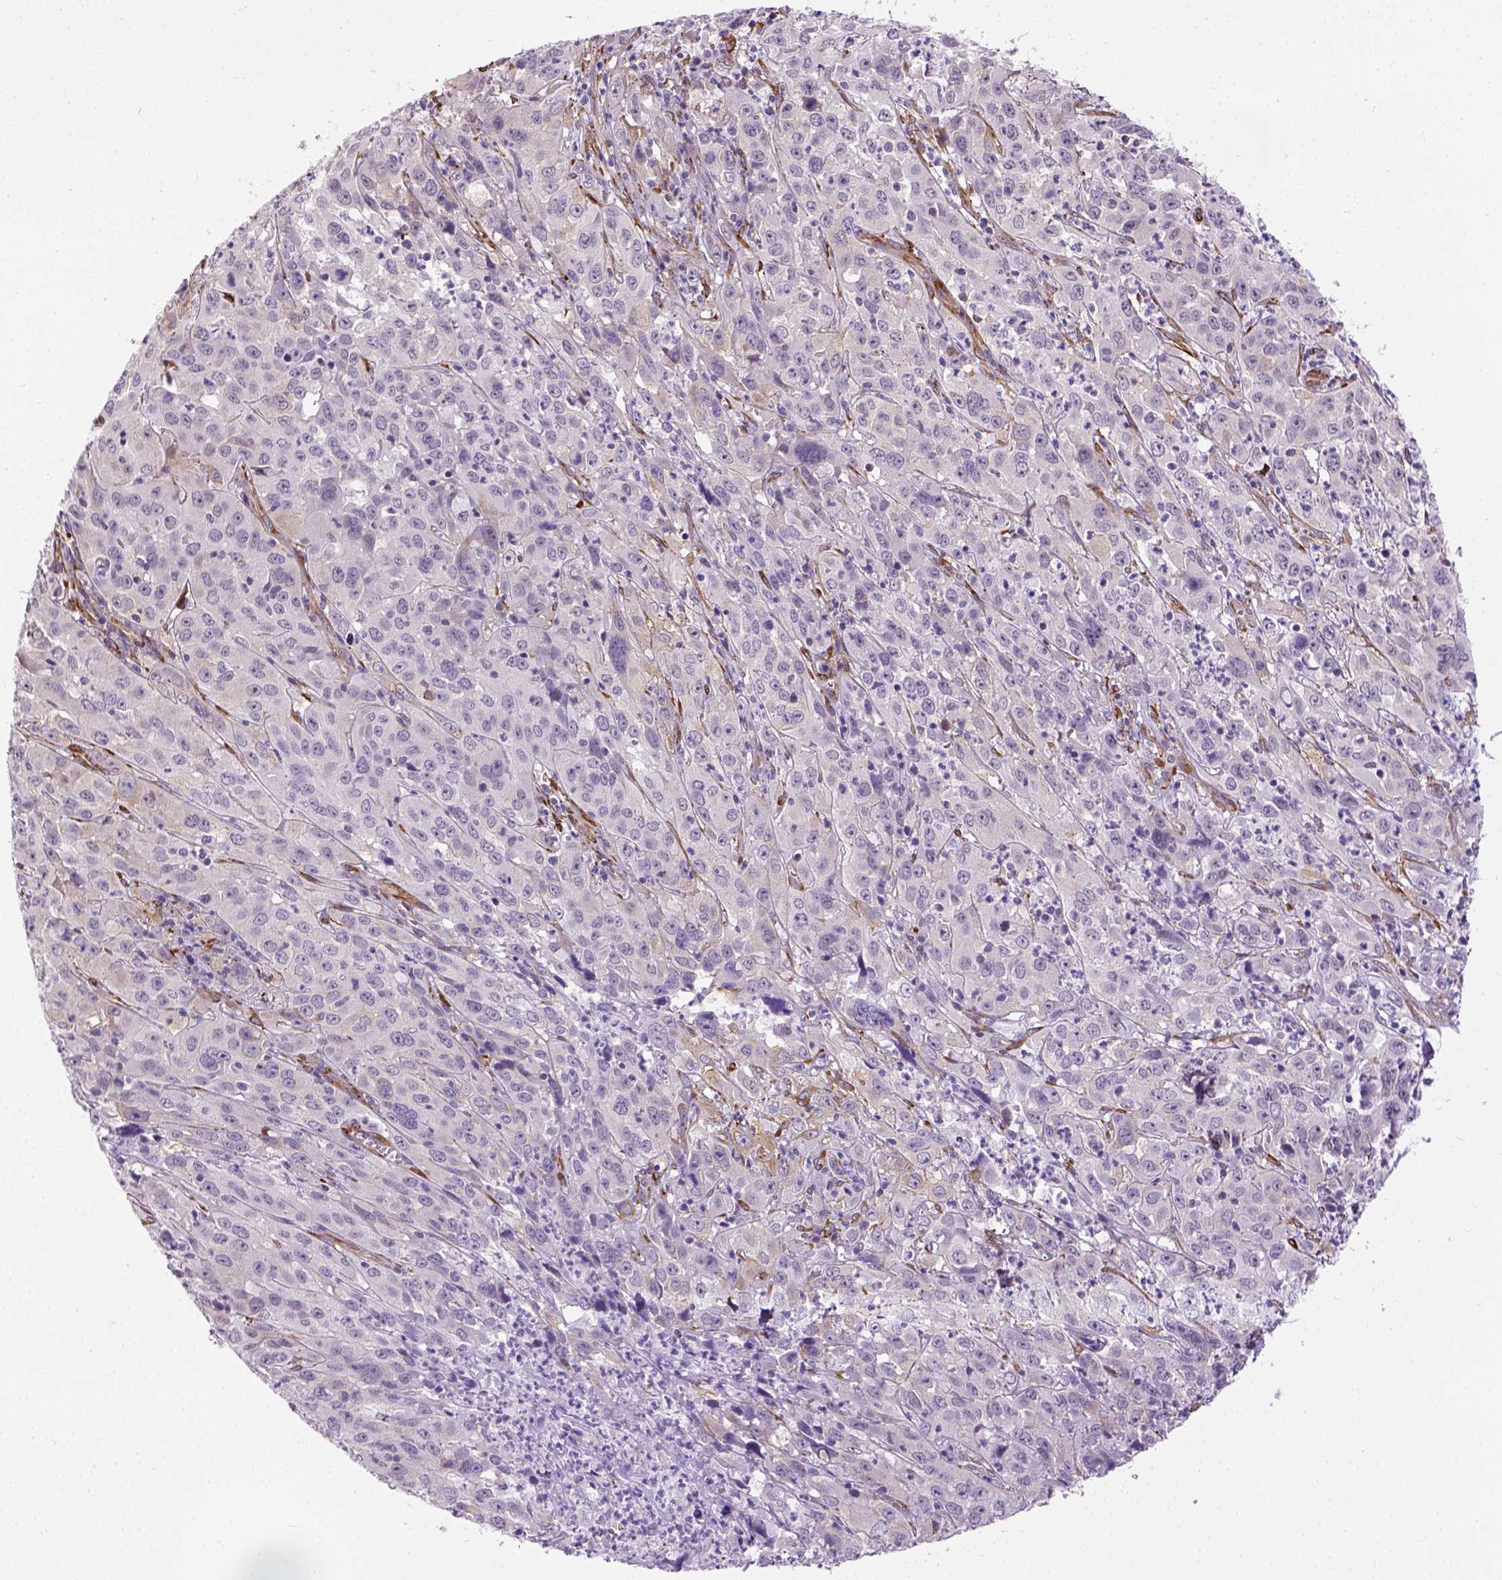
{"staining": {"intensity": "negative", "quantity": "none", "location": "none"}, "tissue": "cervical cancer", "cell_type": "Tumor cells", "image_type": "cancer", "snomed": [{"axis": "morphology", "description": "Squamous cell carcinoma, NOS"}, {"axis": "topography", "description": "Cervix"}], "caption": "Immunohistochemical staining of human cervical cancer demonstrates no significant positivity in tumor cells.", "gene": "KAZN", "patient": {"sex": "female", "age": 32}}